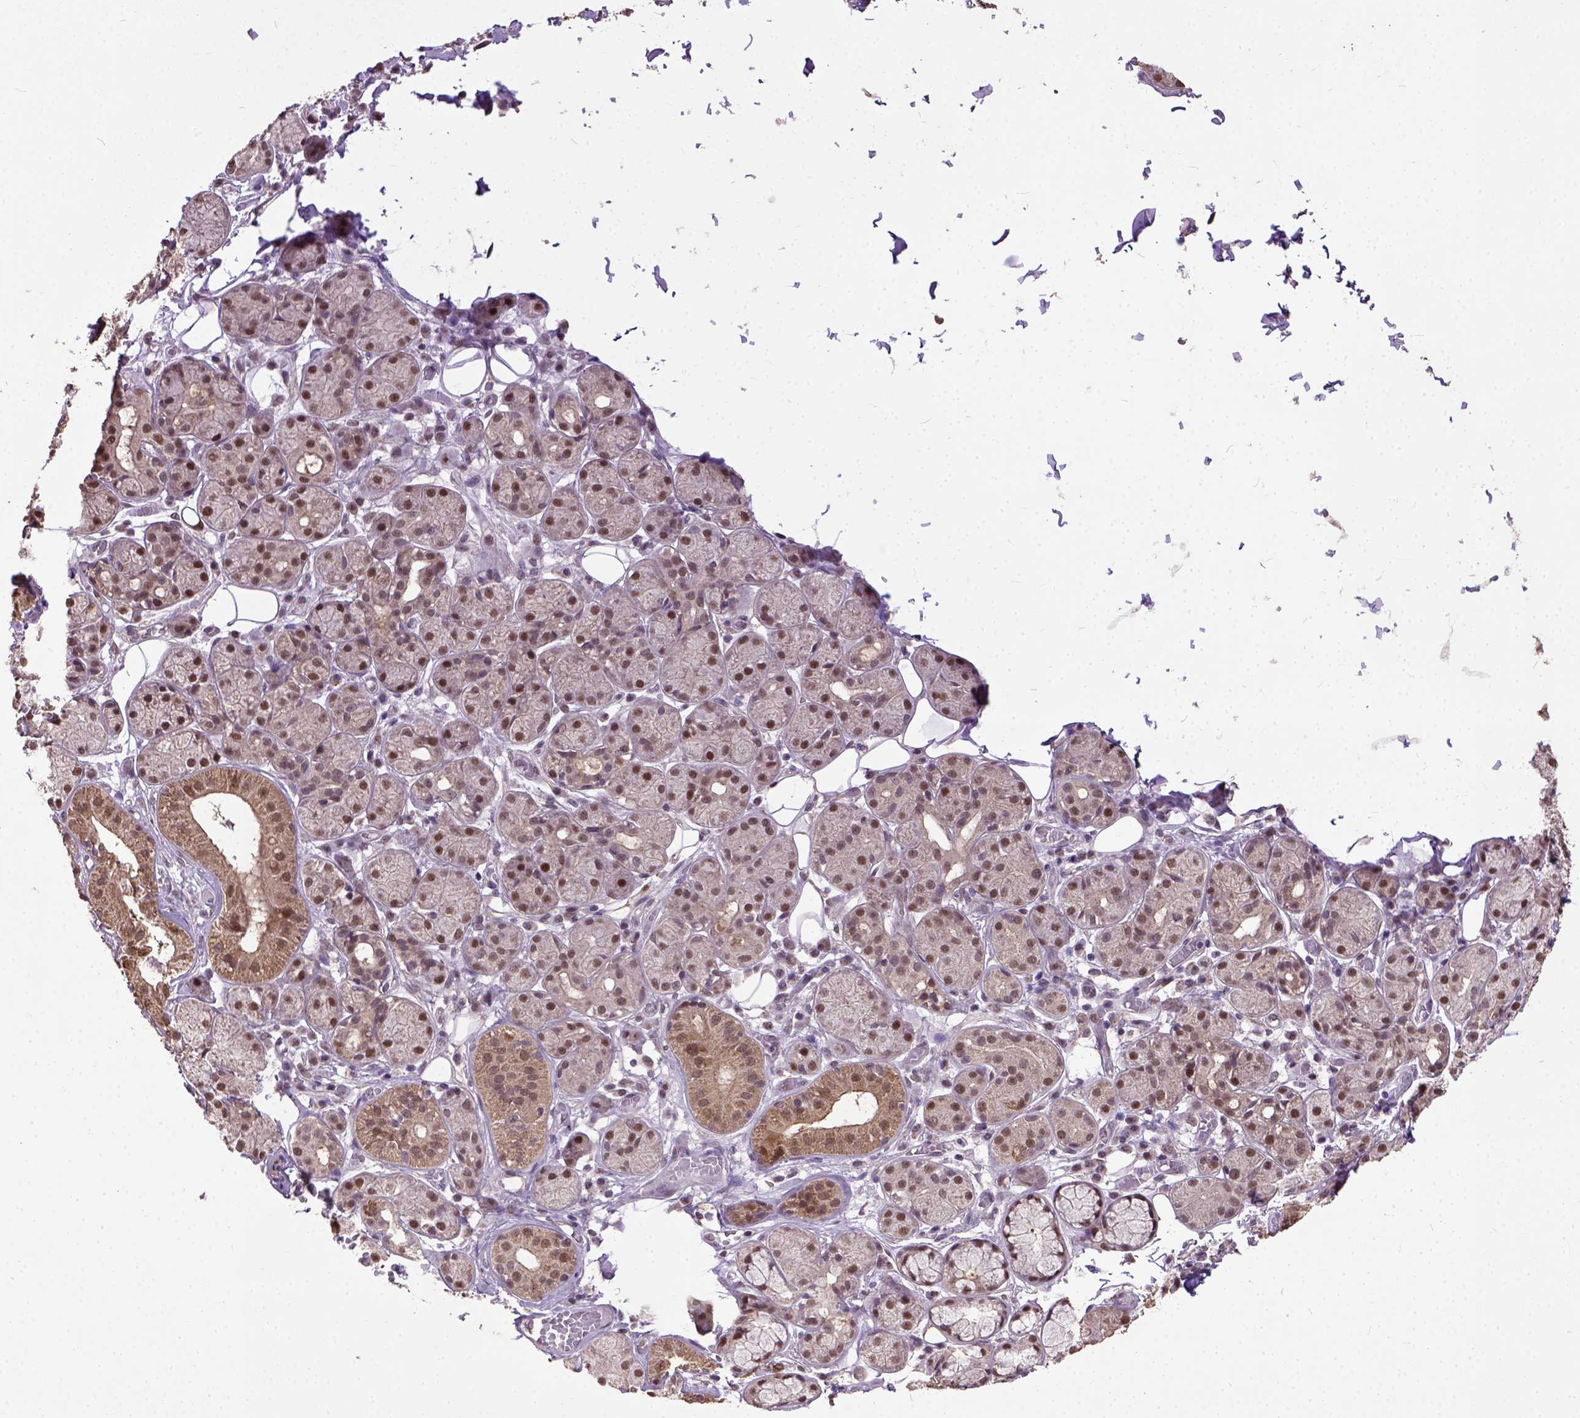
{"staining": {"intensity": "moderate", "quantity": ">75%", "location": "cytoplasmic/membranous,nuclear"}, "tissue": "salivary gland", "cell_type": "Glandular cells", "image_type": "normal", "snomed": [{"axis": "morphology", "description": "Normal tissue, NOS"}, {"axis": "topography", "description": "Salivary gland"}, {"axis": "topography", "description": "Peripheral nerve tissue"}], "caption": "Brown immunohistochemical staining in normal salivary gland demonstrates moderate cytoplasmic/membranous,nuclear staining in about >75% of glandular cells. (DAB (3,3'-diaminobenzidine) = brown stain, brightfield microscopy at high magnification).", "gene": "UBA3", "patient": {"sex": "male", "age": 71}}